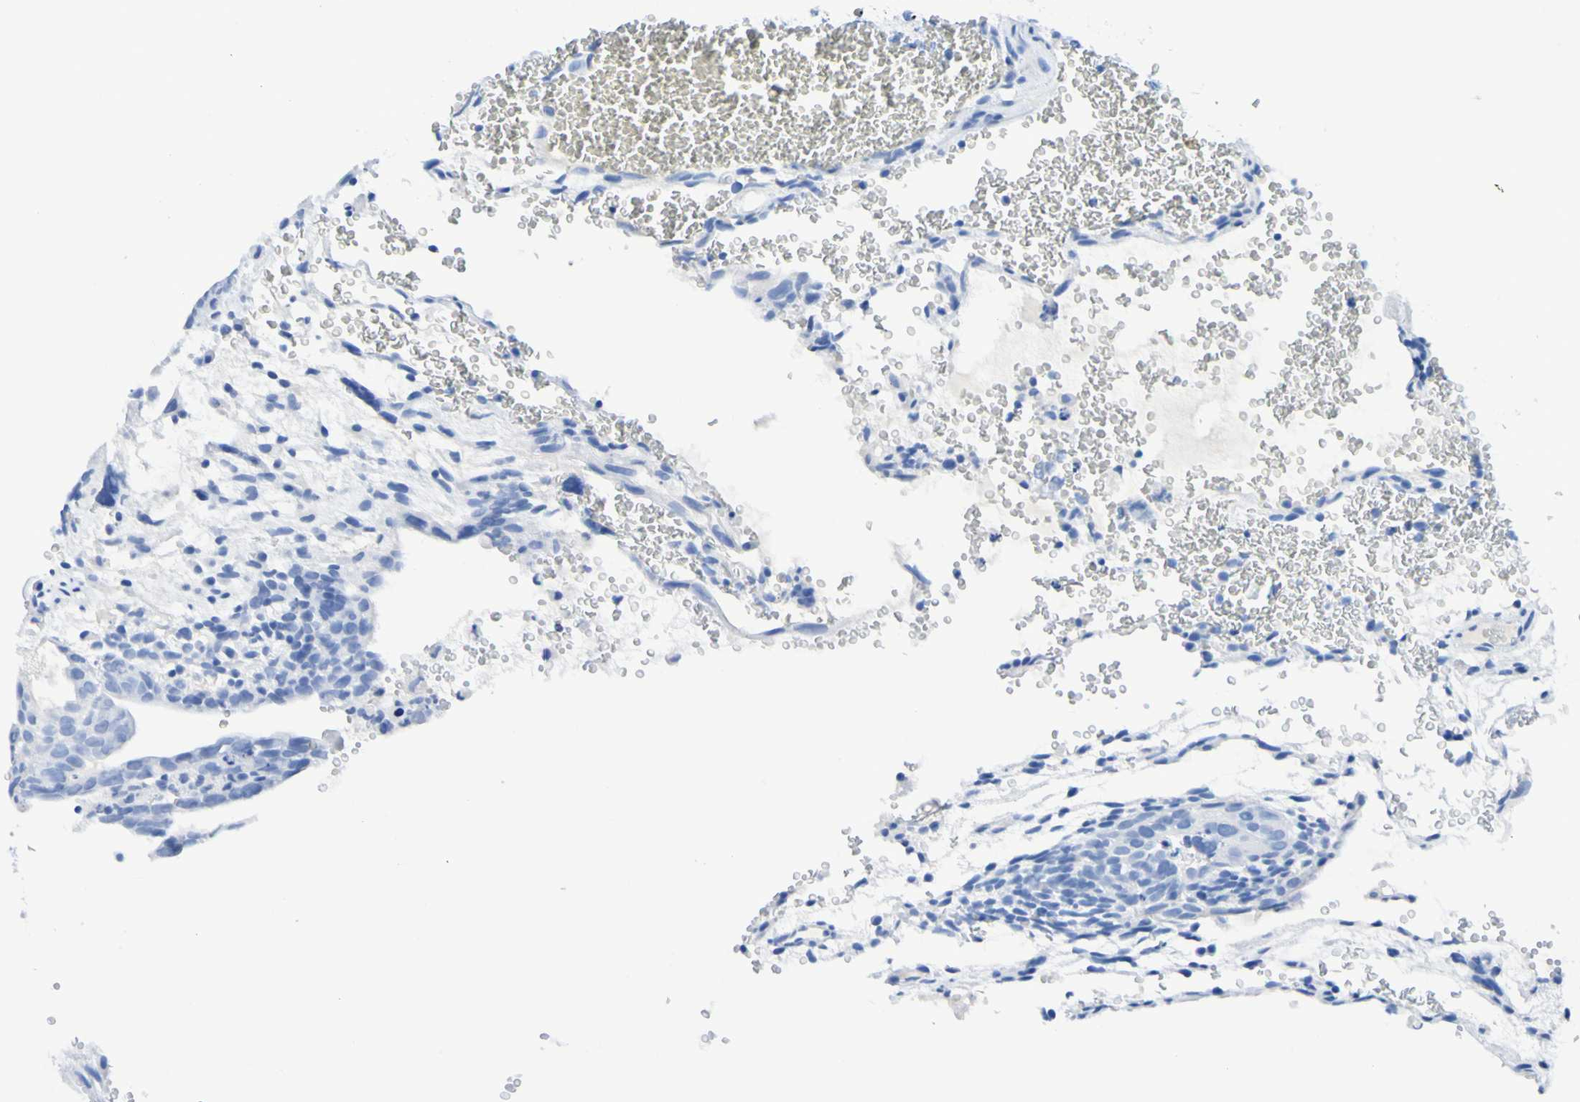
{"staining": {"intensity": "negative", "quantity": "none", "location": "none"}, "tissue": "testis cancer", "cell_type": "Tumor cells", "image_type": "cancer", "snomed": [{"axis": "morphology", "description": "Seminoma, NOS"}, {"axis": "morphology", "description": "Carcinoma, Embryonal, NOS"}, {"axis": "topography", "description": "Testis"}], "caption": "IHC of human testis cancer reveals no staining in tumor cells.", "gene": "DPEP1", "patient": {"sex": "male", "age": 52}}